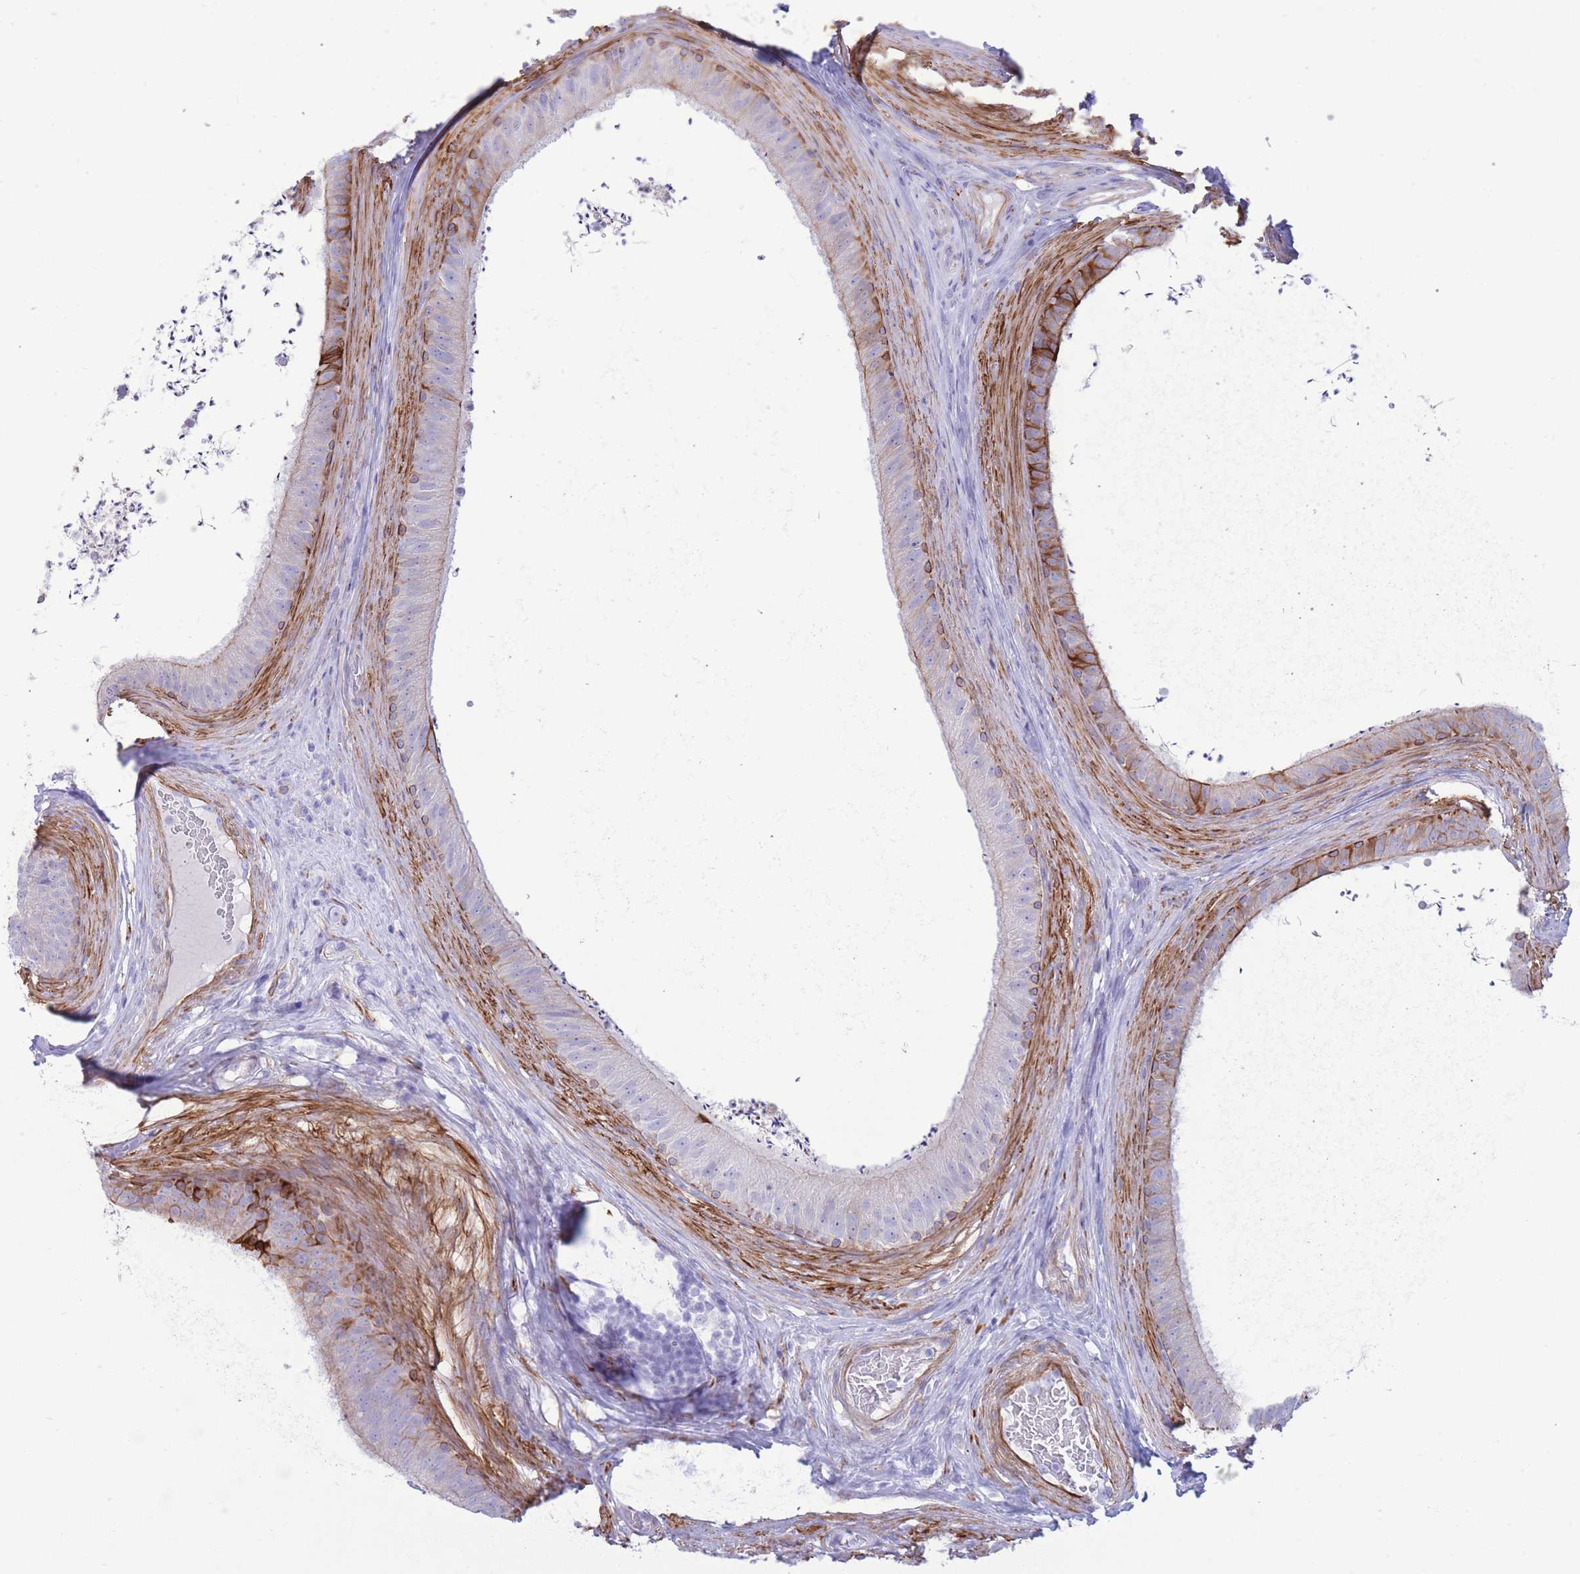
{"staining": {"intensity": "moderate", "quantity": "<25%", "location": "cytoplasmic/membranous"}, "tissue": "epididymis", "cell_type": "Glandular cells", "image_type": "normal", "snomed": [{"axis": "morphology", "description": "Normal tissue, NOS"}, {"axis": "topography", "description": "Testis"}, {"axis": "topography", "description": "Epididymis"}], "caption": "The image exhibits immunohistochemical staining of normal epididymis. There is moderate cytoplasmic/membranous positivity is identified in approximately <25% of glandular cells.", "gene": "VWA8", "patient": {"sex": "male", "age": 41}}